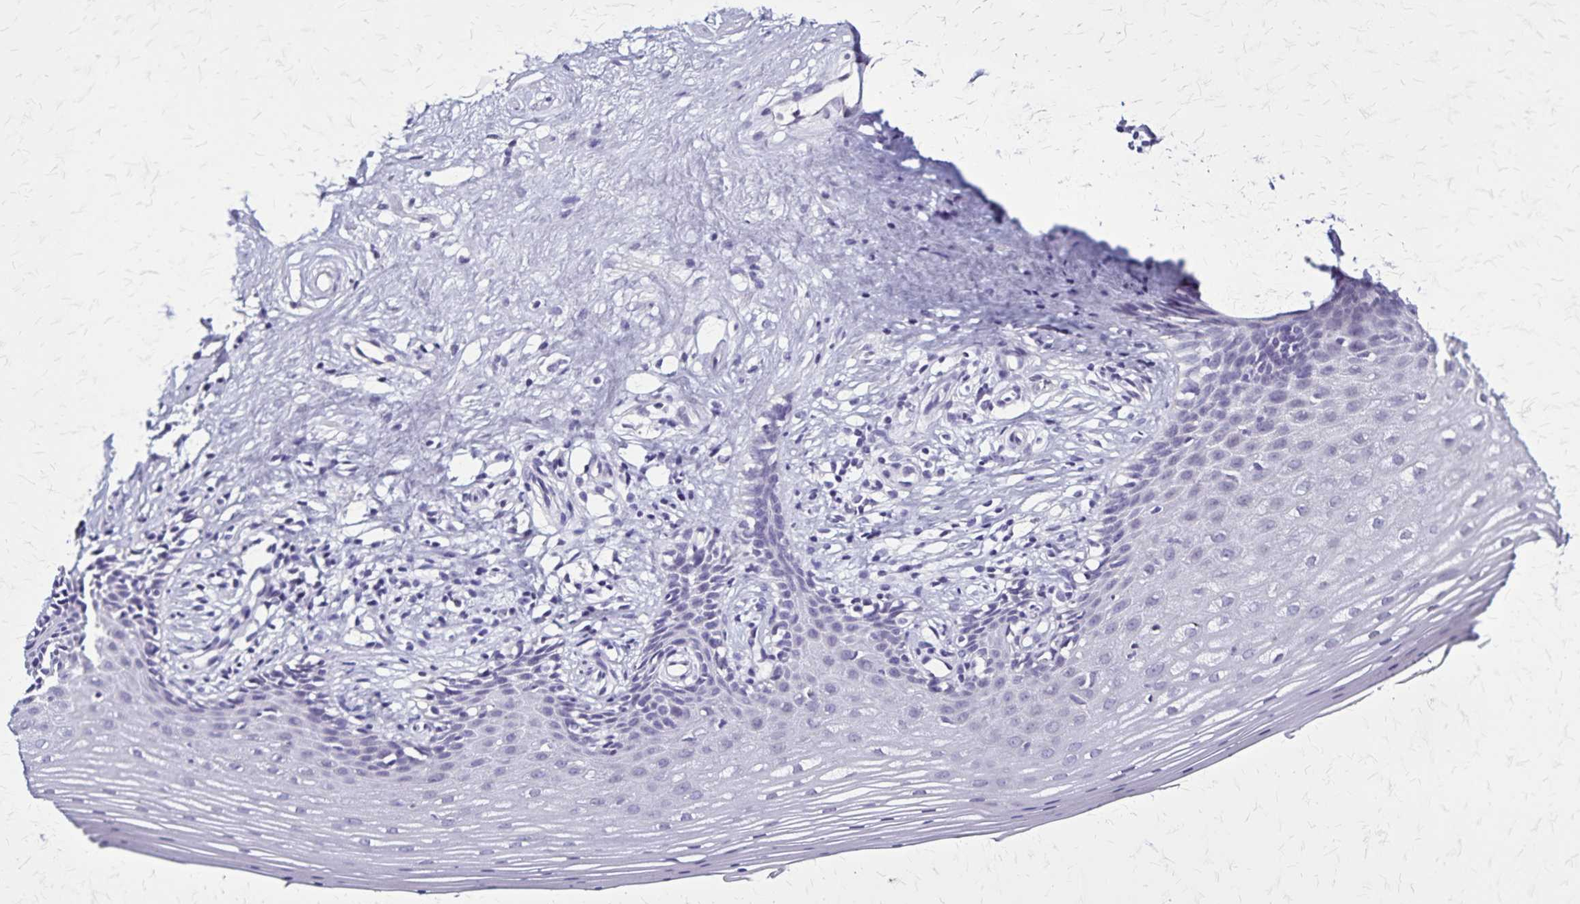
{"staining": {"intensity": "negative", "quantity": "none", "location": "none"}, "tissue": "vagina", "cell_type": "Squamous epithelial cells", "image_type": "normal", "snomed": [{"axis": "morphology", "description": "Normal tissue, NOS"}, {"axis": "topography", "description": "Vagina"}], "caption": "An immunohistochemistry micrograph of normal vagina is shown. There is no staining in squamous epithelial cells of vagina. (Immunohistochemistry, brightfield microscopy, high magnification).", "gene": "PLXNA4", "patient": {"sex": "female", "age": 42}}